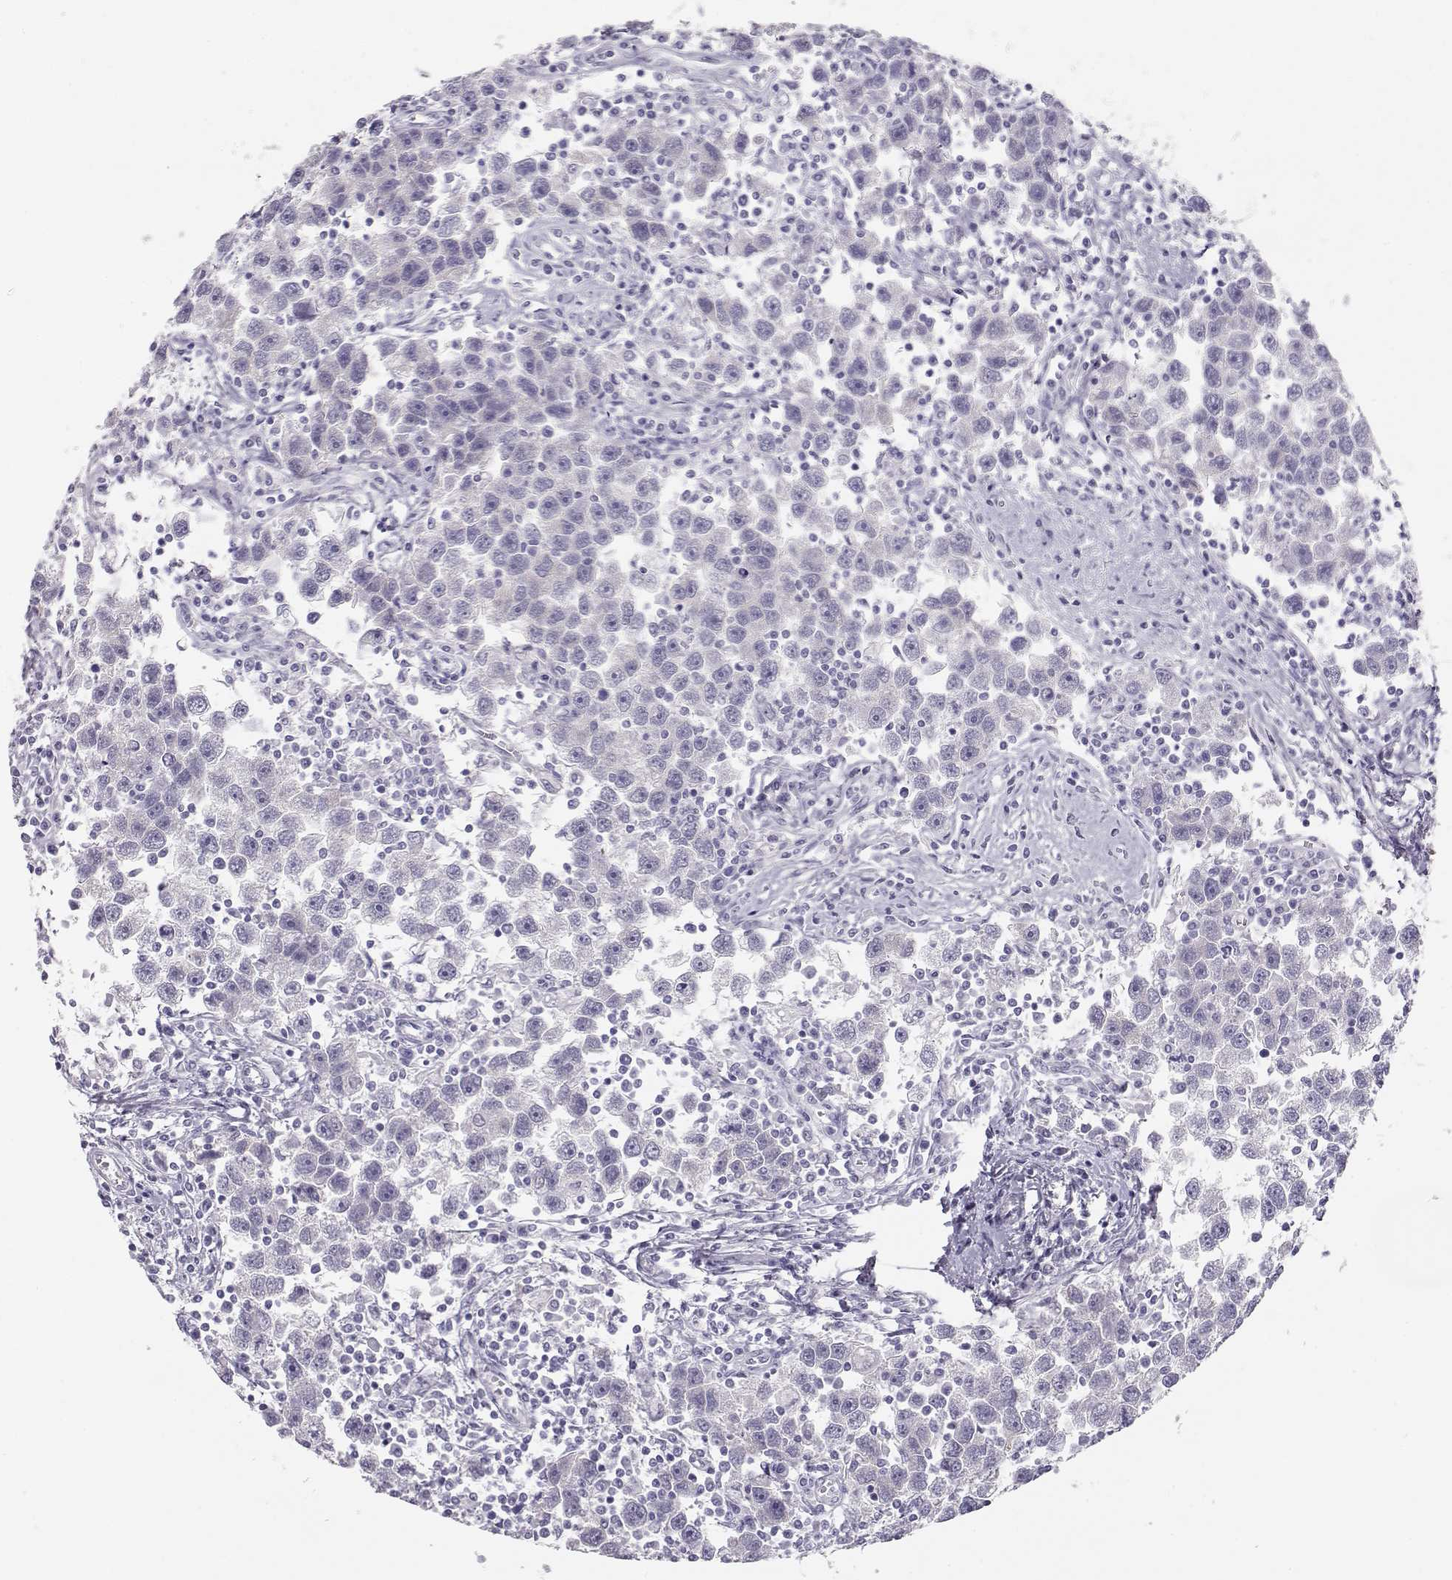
{"staining": {"intensity": "negative", "quantity": "none", "location": "none"}, "tissue": "testis cancer", "cell_type": "Tumor cells", "image_type": "cancer", "snomed": [{"axis": "morphology", "description": "Seminoma, NOS"}, {"axis": "topography", "description": "Testis"}], "caption": "Seminoma (testis) was stained to show a protein in brown. There is no significant staining in tumor cells.", "gene": "MAGEC1", "patient": {"sex": "male", "age": 30}}